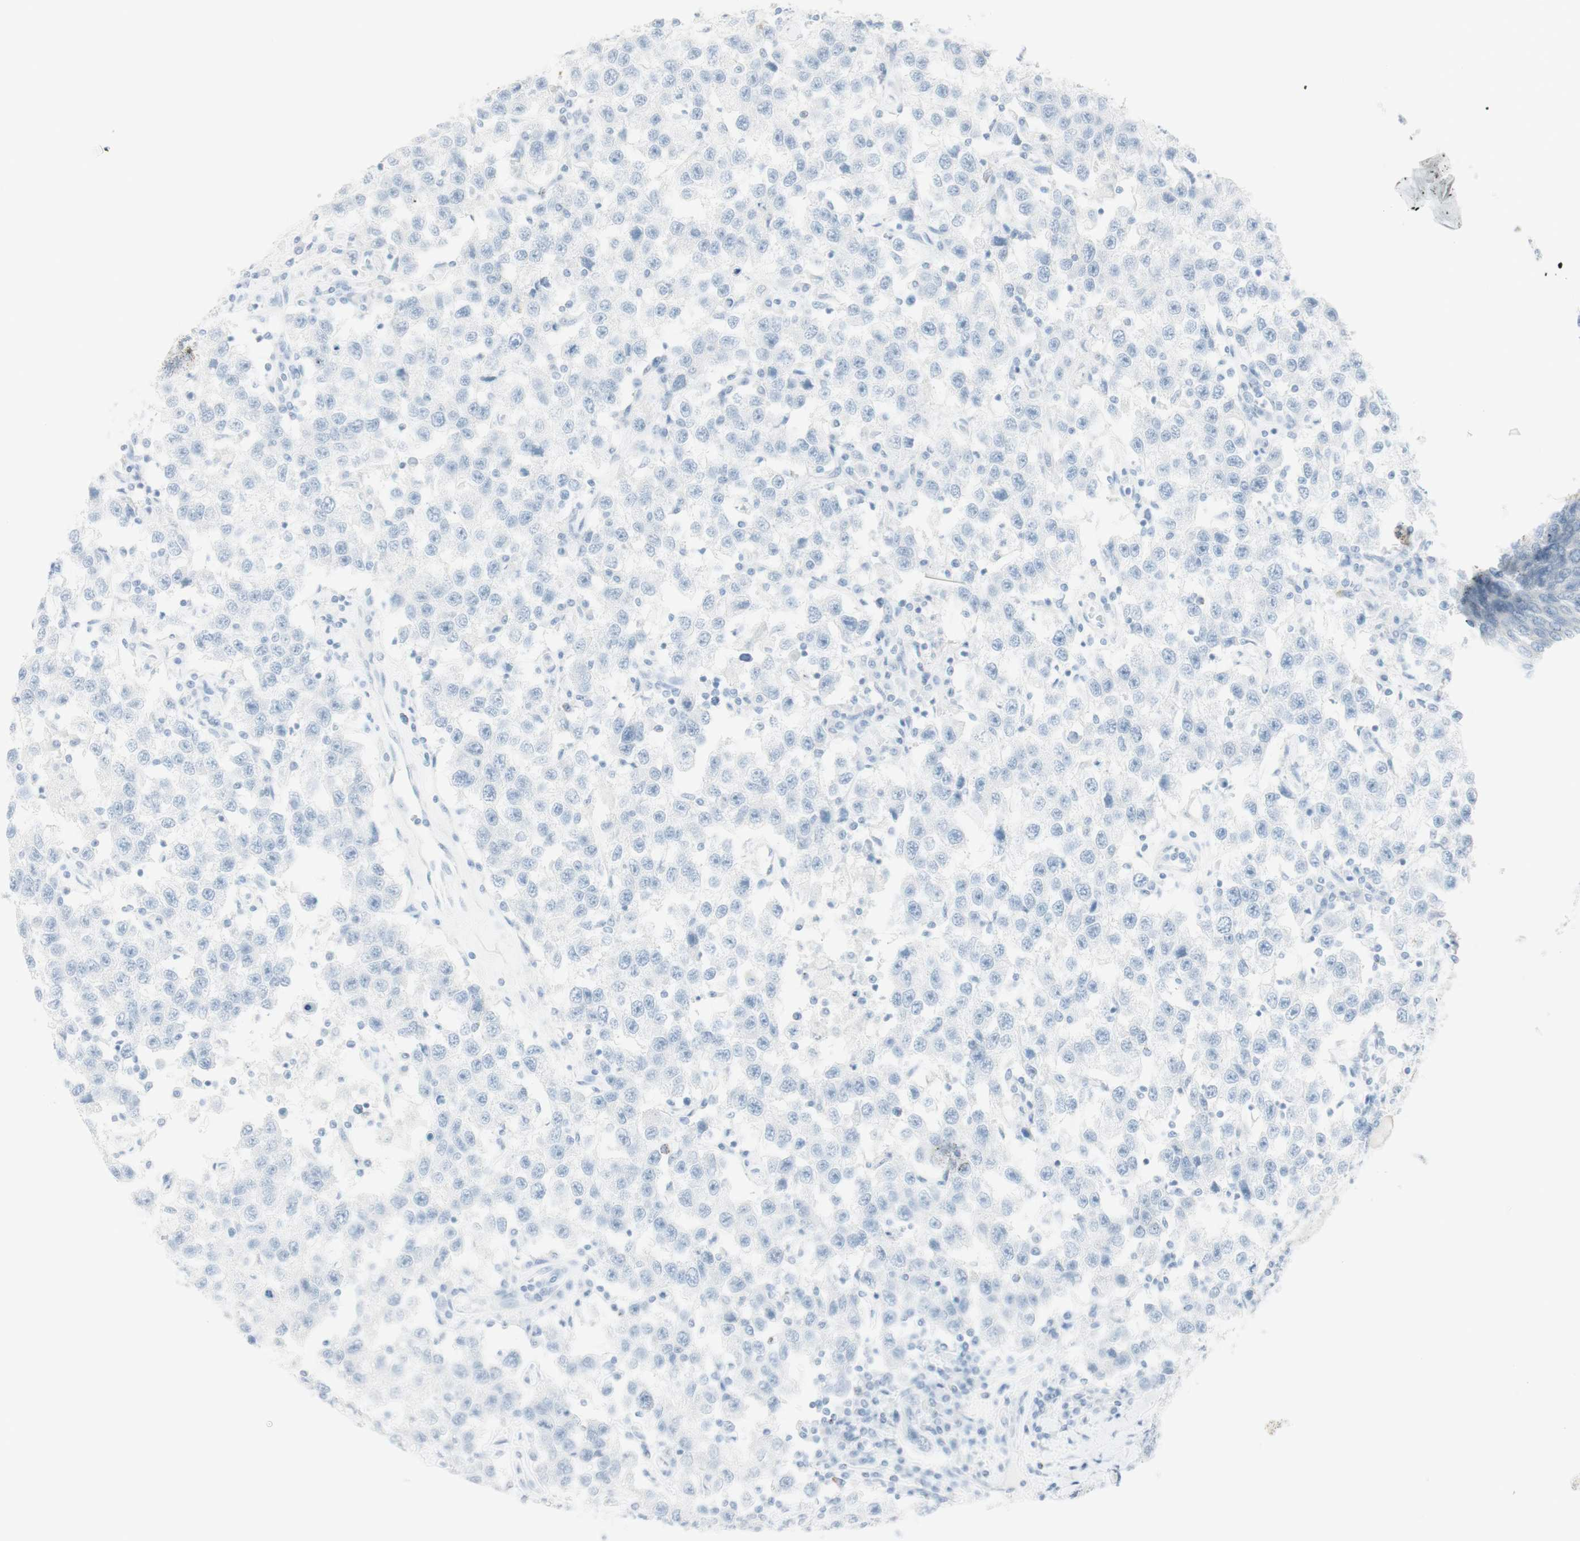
{"staining": {"intensity": "negative", "quantity": "none", "location": "none"}, "tissue": "testis cancer", "cell_type": "Tumor cells", "image_type": "cancer", "snomed": [{"axis": "morphology", "description": "Seminoma, NOS"}, {"axis": "topography", "description": "Testis"}], "caption": "Testis seminoma stained for a protein using immunohistochemistry (IHC) demonstrates no staining tumor cells.", "gene": "NAPSA", "patient": {"sex": "male", "age": 41}}